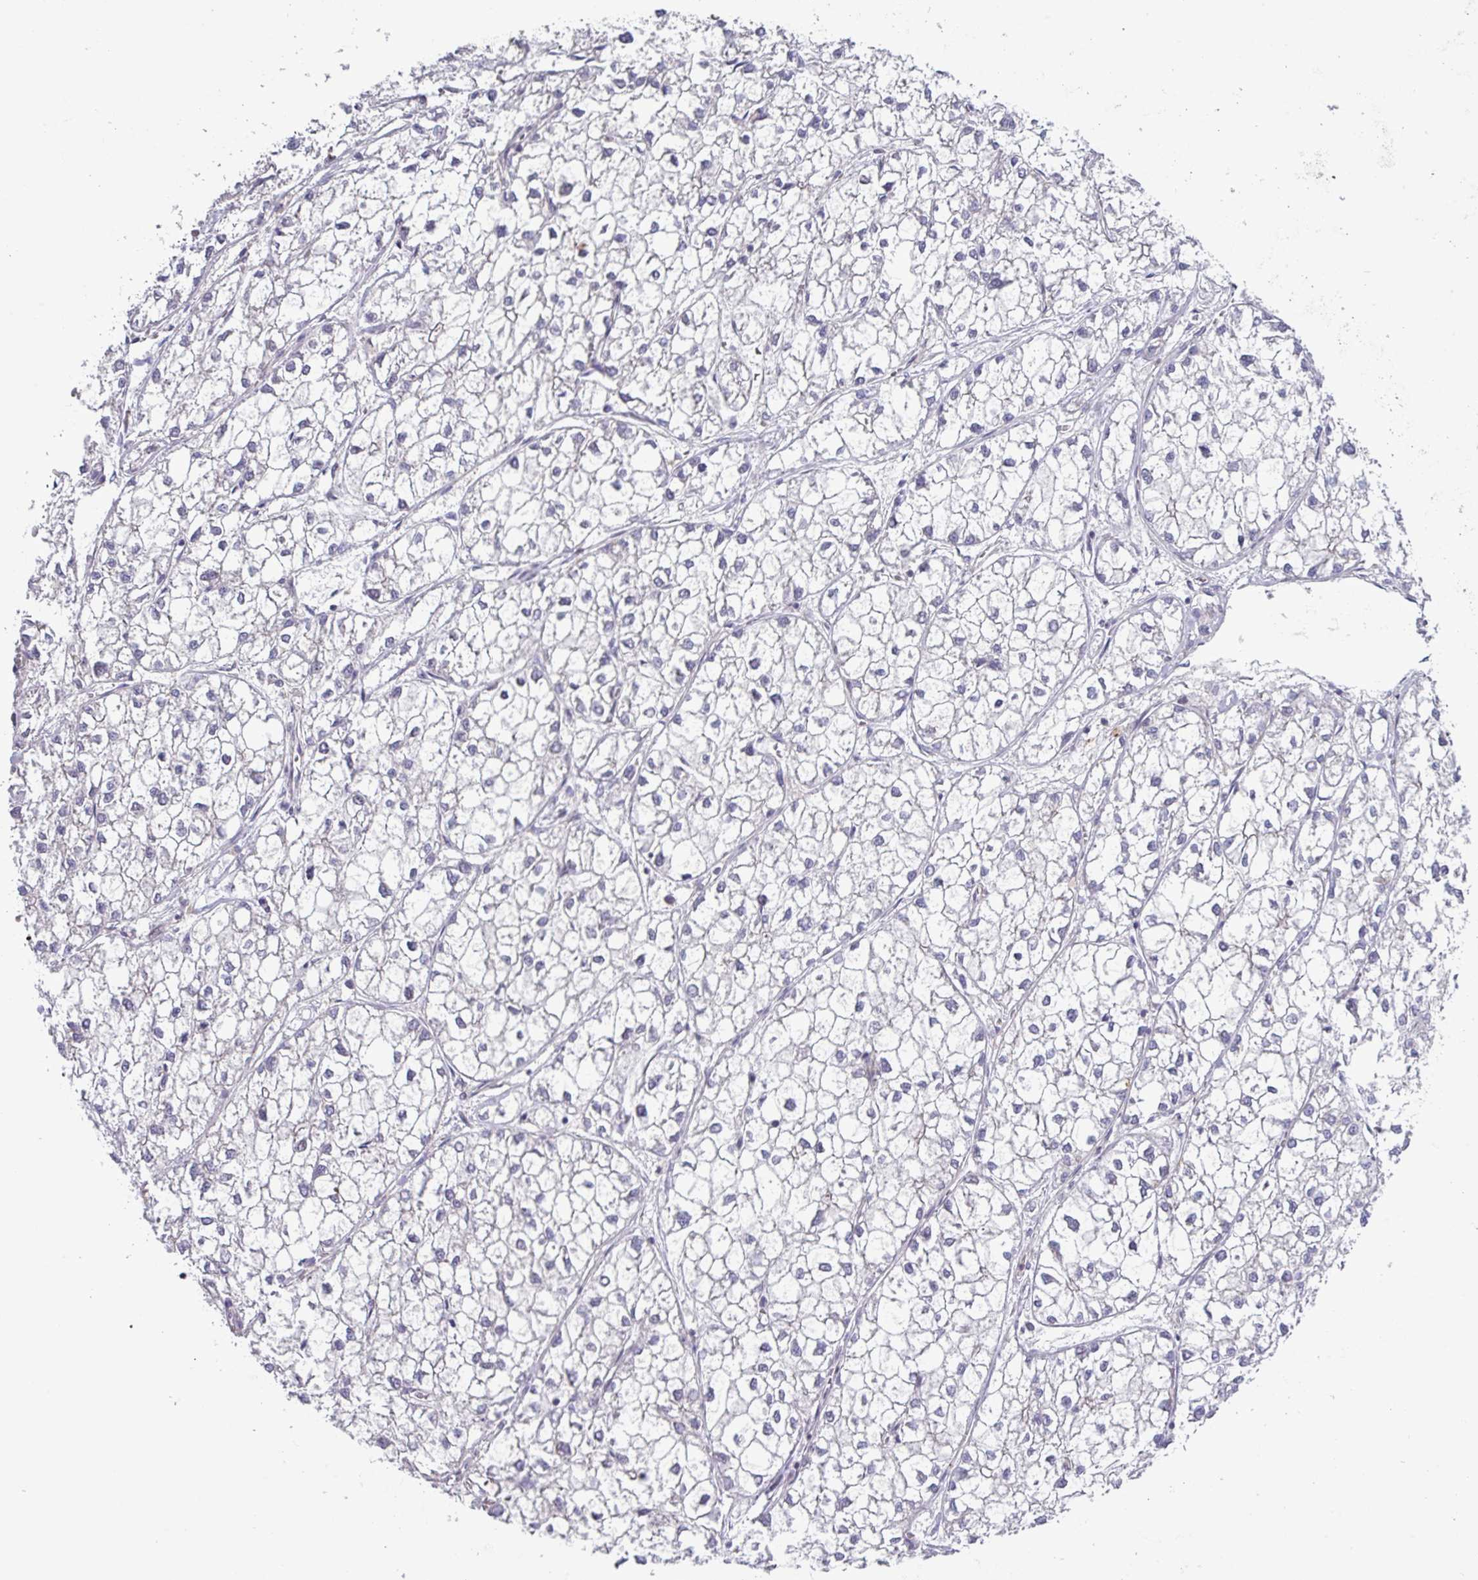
{"staining": {"intensity": "negative", "quantity": "none", "location": "none"}, "tissue": "liver cancer", "cell_type": "Tumor cells", "image_type": "cancer", "snomed": [{"axis": "morphology", "description": "Carcinoma, Hepatocellular, NOS"}, {"axis": "topography", "description": "Liver"}], "caption": "Immunohistochemical staining of human hepatocellular carcinoma (liver) demonstrates no significant positivity in tumor cells.", "gene": "TNFSF12", "patient": {"sex": "female", "age": 43}}